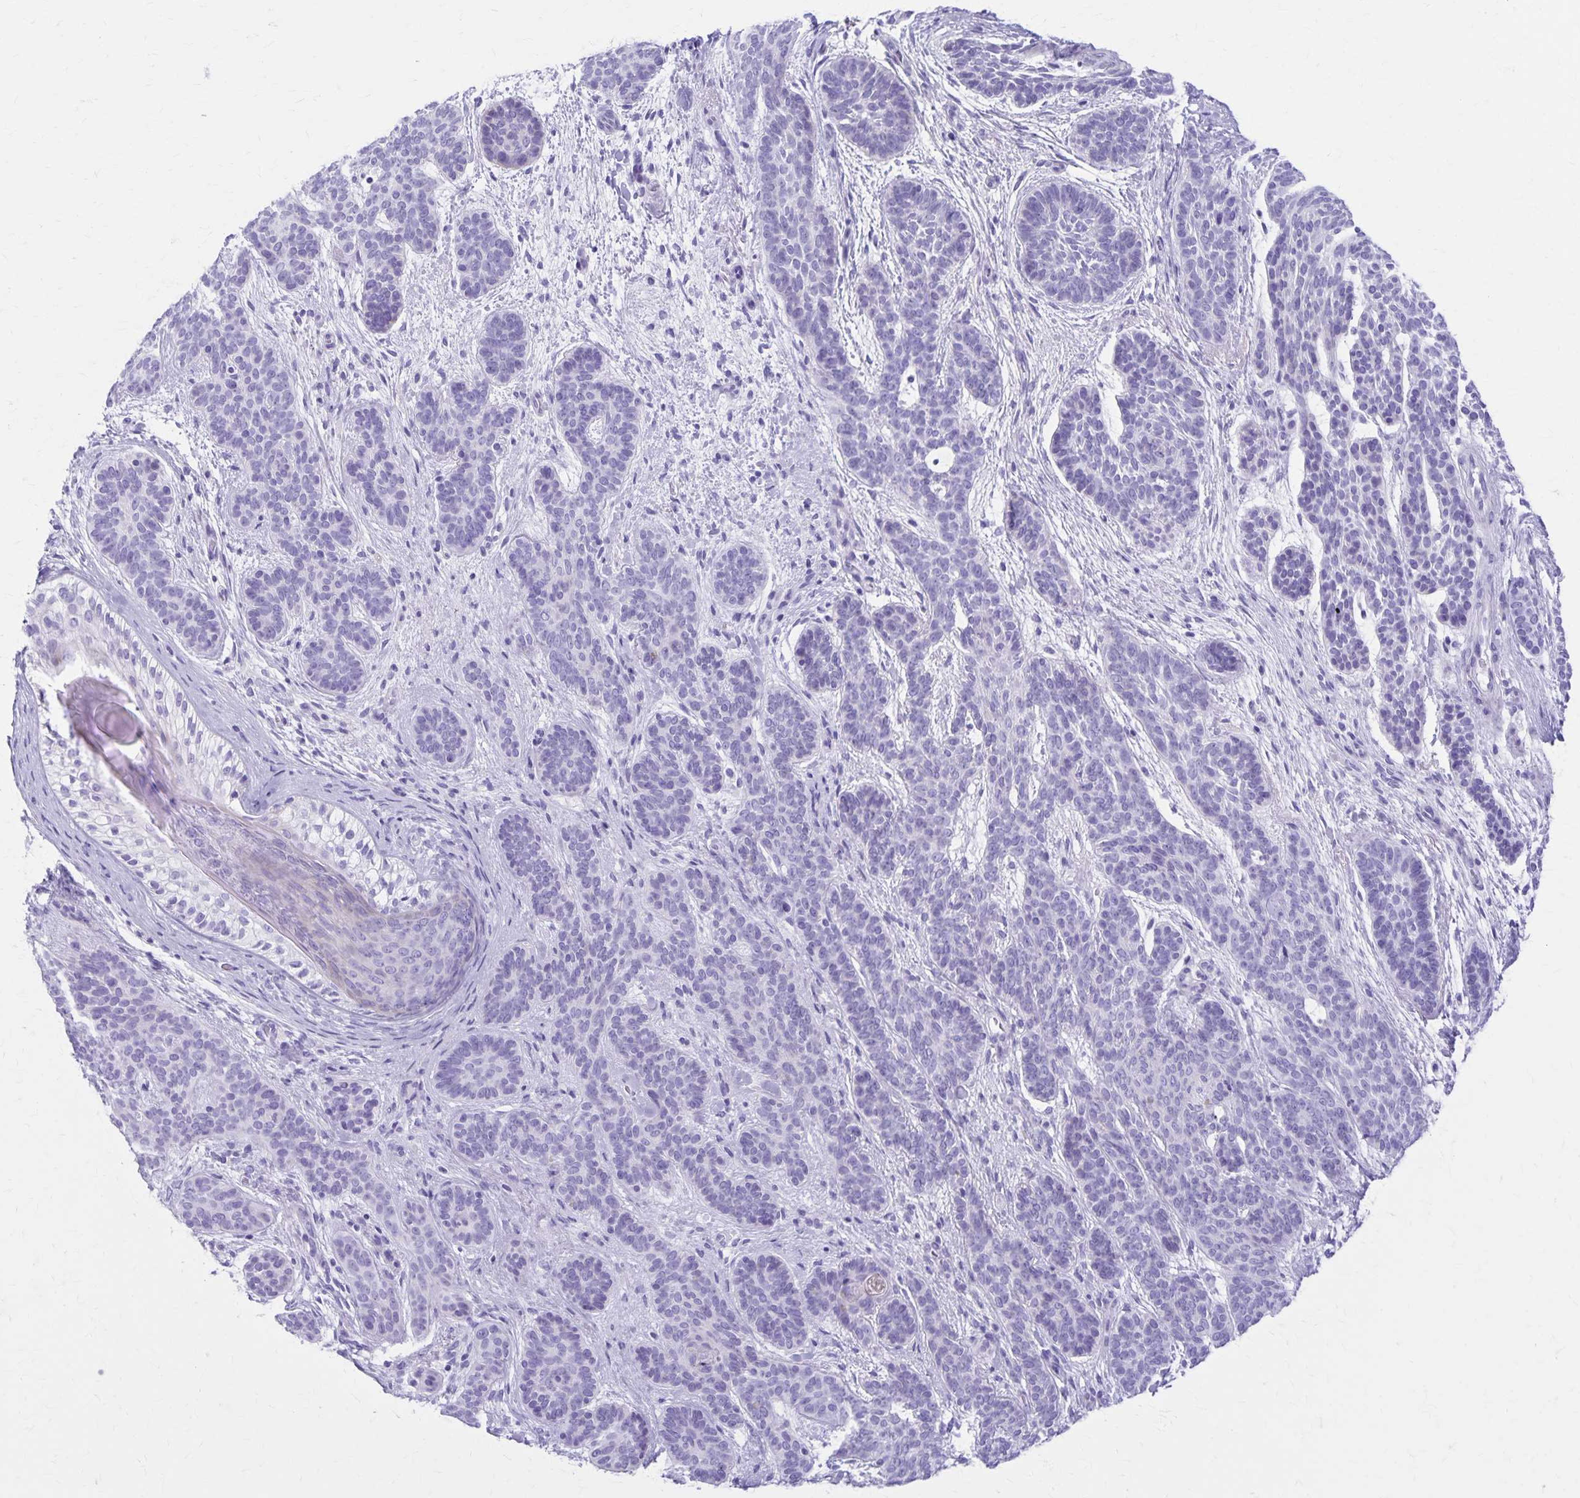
{"staining": {"intensity": "negative", "quantity": "none", "location": "none"}, "tissue": "skin cancer", "cell_type": "Tumor cells", "image_type": "cancer", "snomed": [{"axis": "morphology", "description": "Basal cell carcinoma"}, {"axis": "topography", "description": "Skin"}], "caption": "The micrograph shows no staining of tumor cells in skin cancer.", "gene": "DEFA5", "patient": {"sex": "female", "age": 82}}